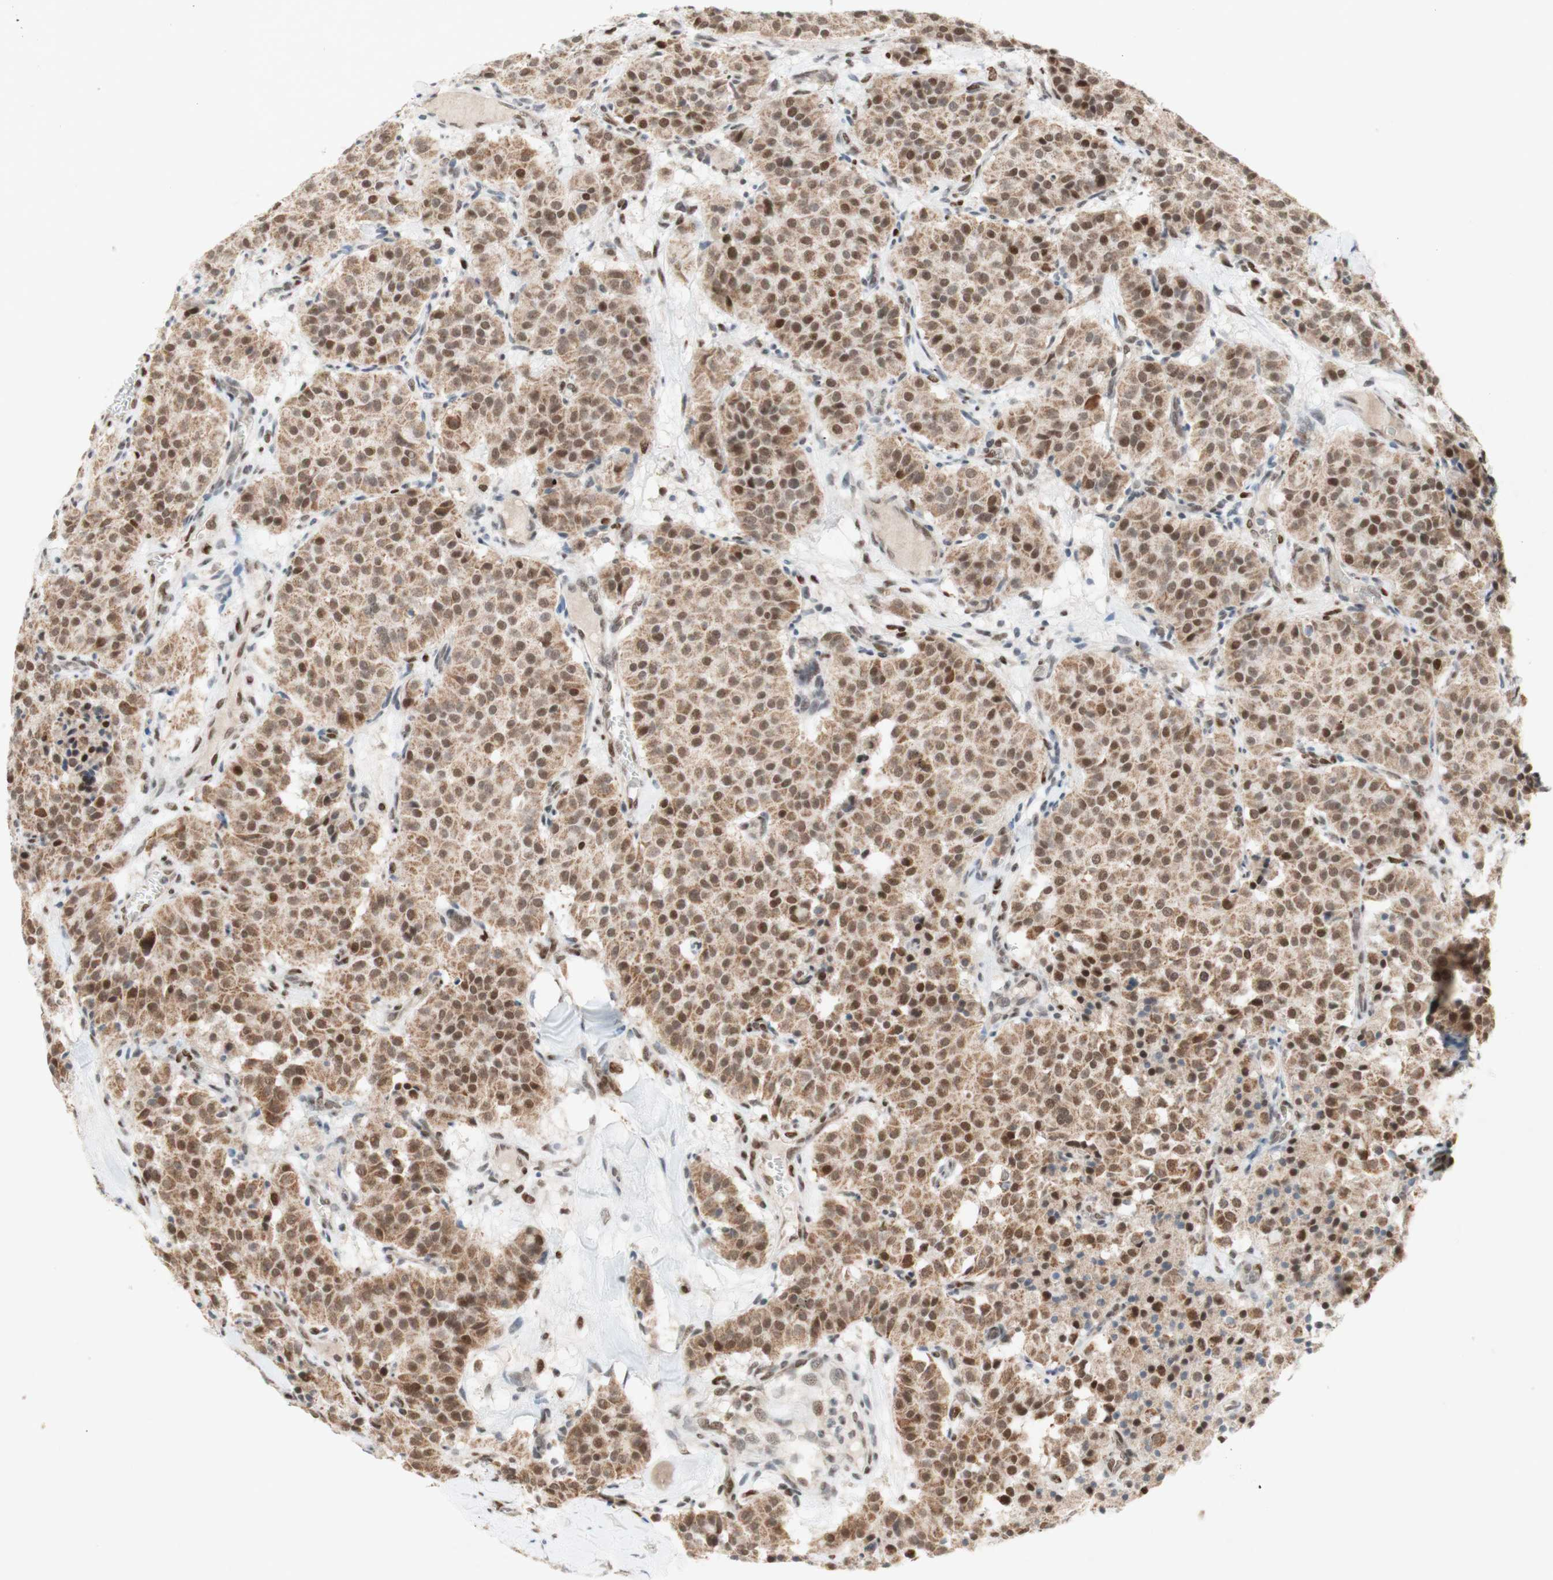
{"staining": {"intensity": "moderate", "quantity": ">75%", "location": "cytoplasmic/membranous,nuclear"}, "tissue": "carcinoid", "cell_type": "Tumor cells", "image_type": "cancer", "snomed": [{"axis": "morphology", "description": "Carcinoid, malignant, NOS"}, {"axis": "topography", "description": "Lung"}], "caption": "Protein expression analysis of malignant carcinoid displays moderate cytoplasmic/membranous and nuclear expression in about >75% of tumor cells.", "gene": "DNMT3A", "patient": {"sex": "male", "age": 30}}